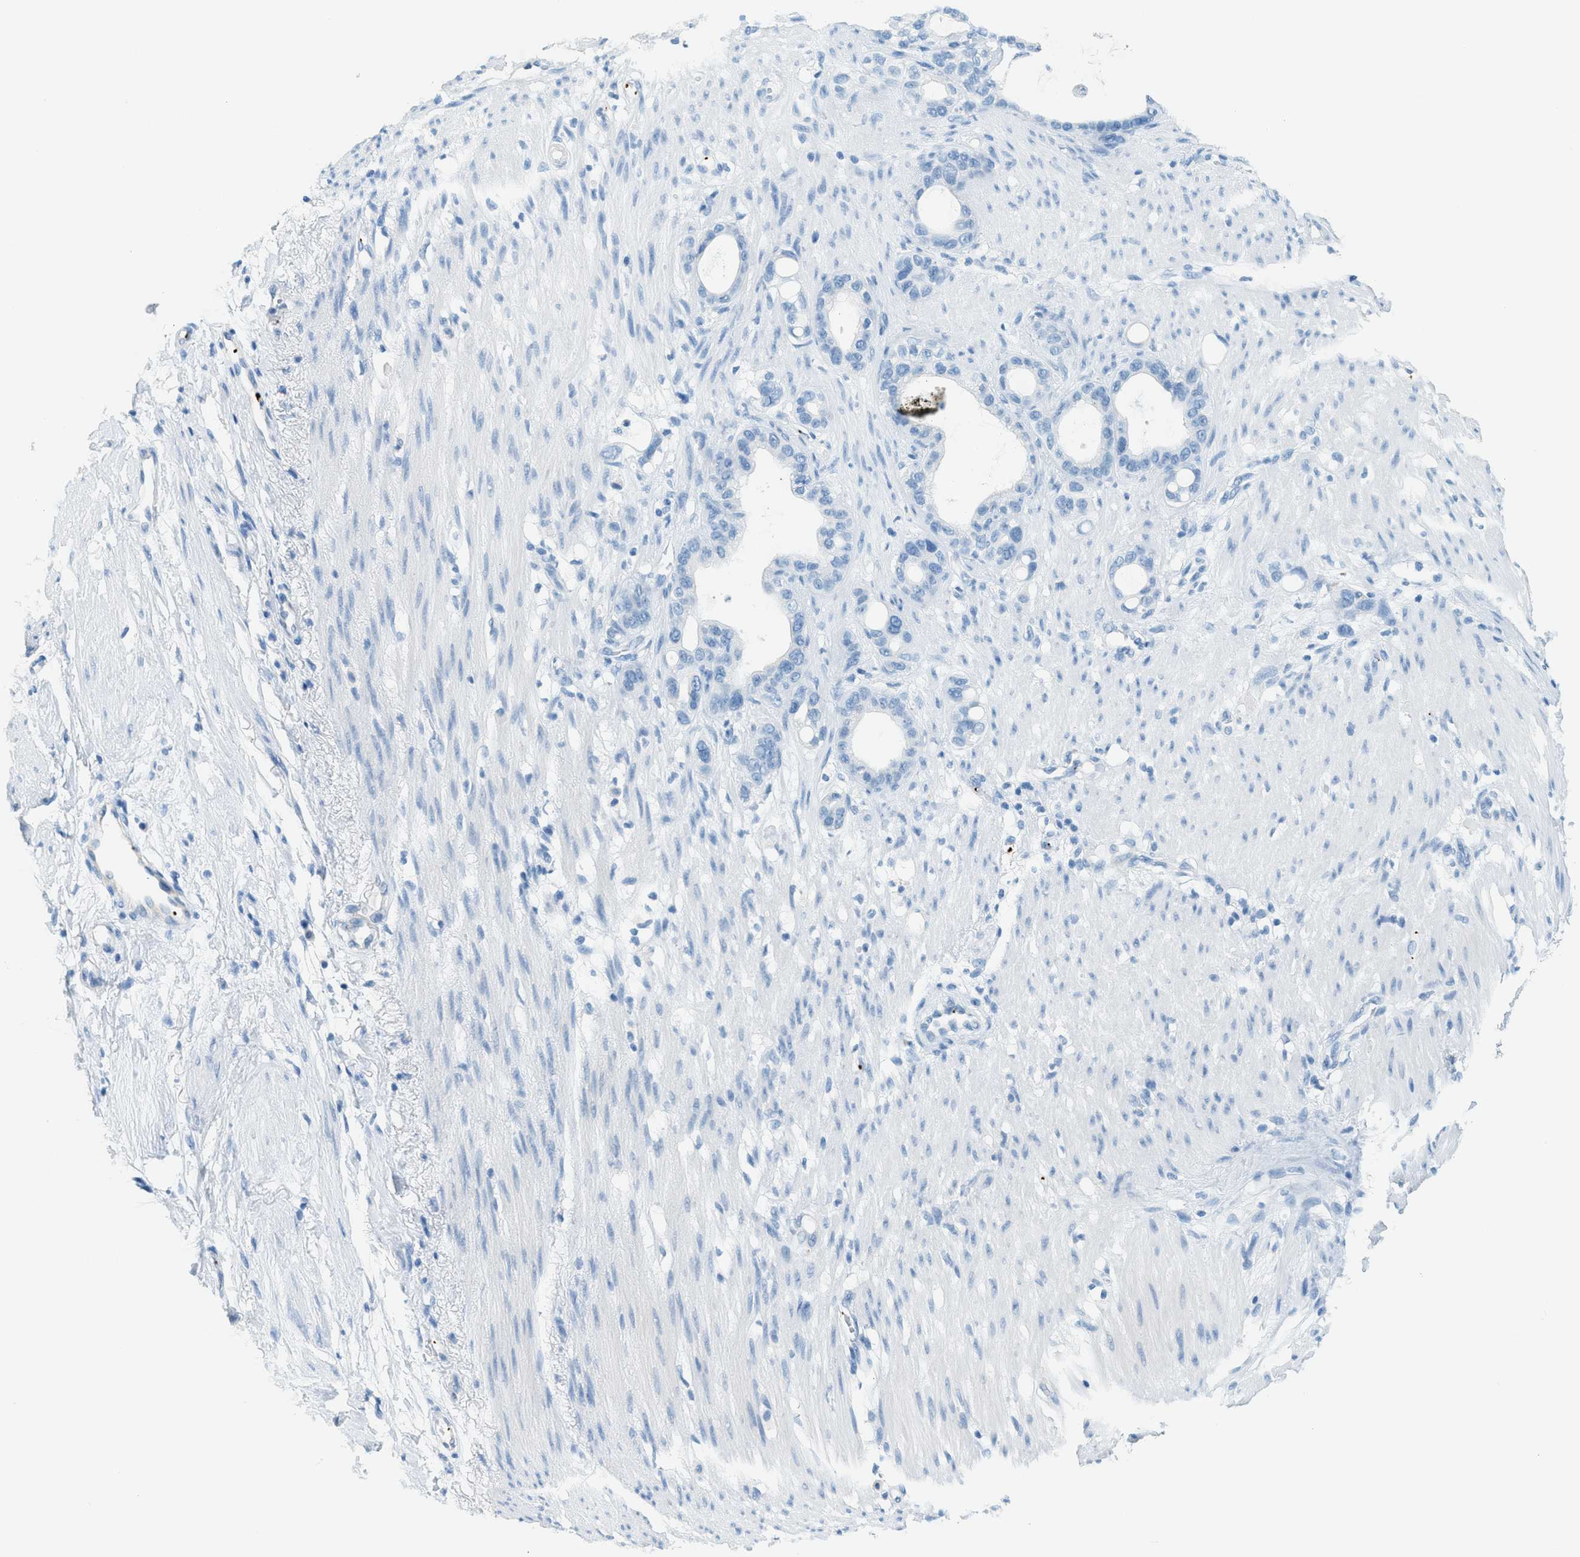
{"staining": {"intensity": "negative", "quantity": "none", "location": "none"}, "tissue": "stomach cancer", "cell_type": "Tumor cells", "image_type": "cancer", "snomed": [{"axis": "morphology", "description": "Adenocarcinoma, NOS"}, {"axis": "topography", "description": "Stomach"}], "caption": "IHC of stomach adenocarcinoma displays no expression in tumor cells. (DAB (3,3'-diaminobenzidine) IHC visualized using brightfield microscopy, high magnification).", "gene": "PPBP", "patient": {"sex": "female", "age": 75}}